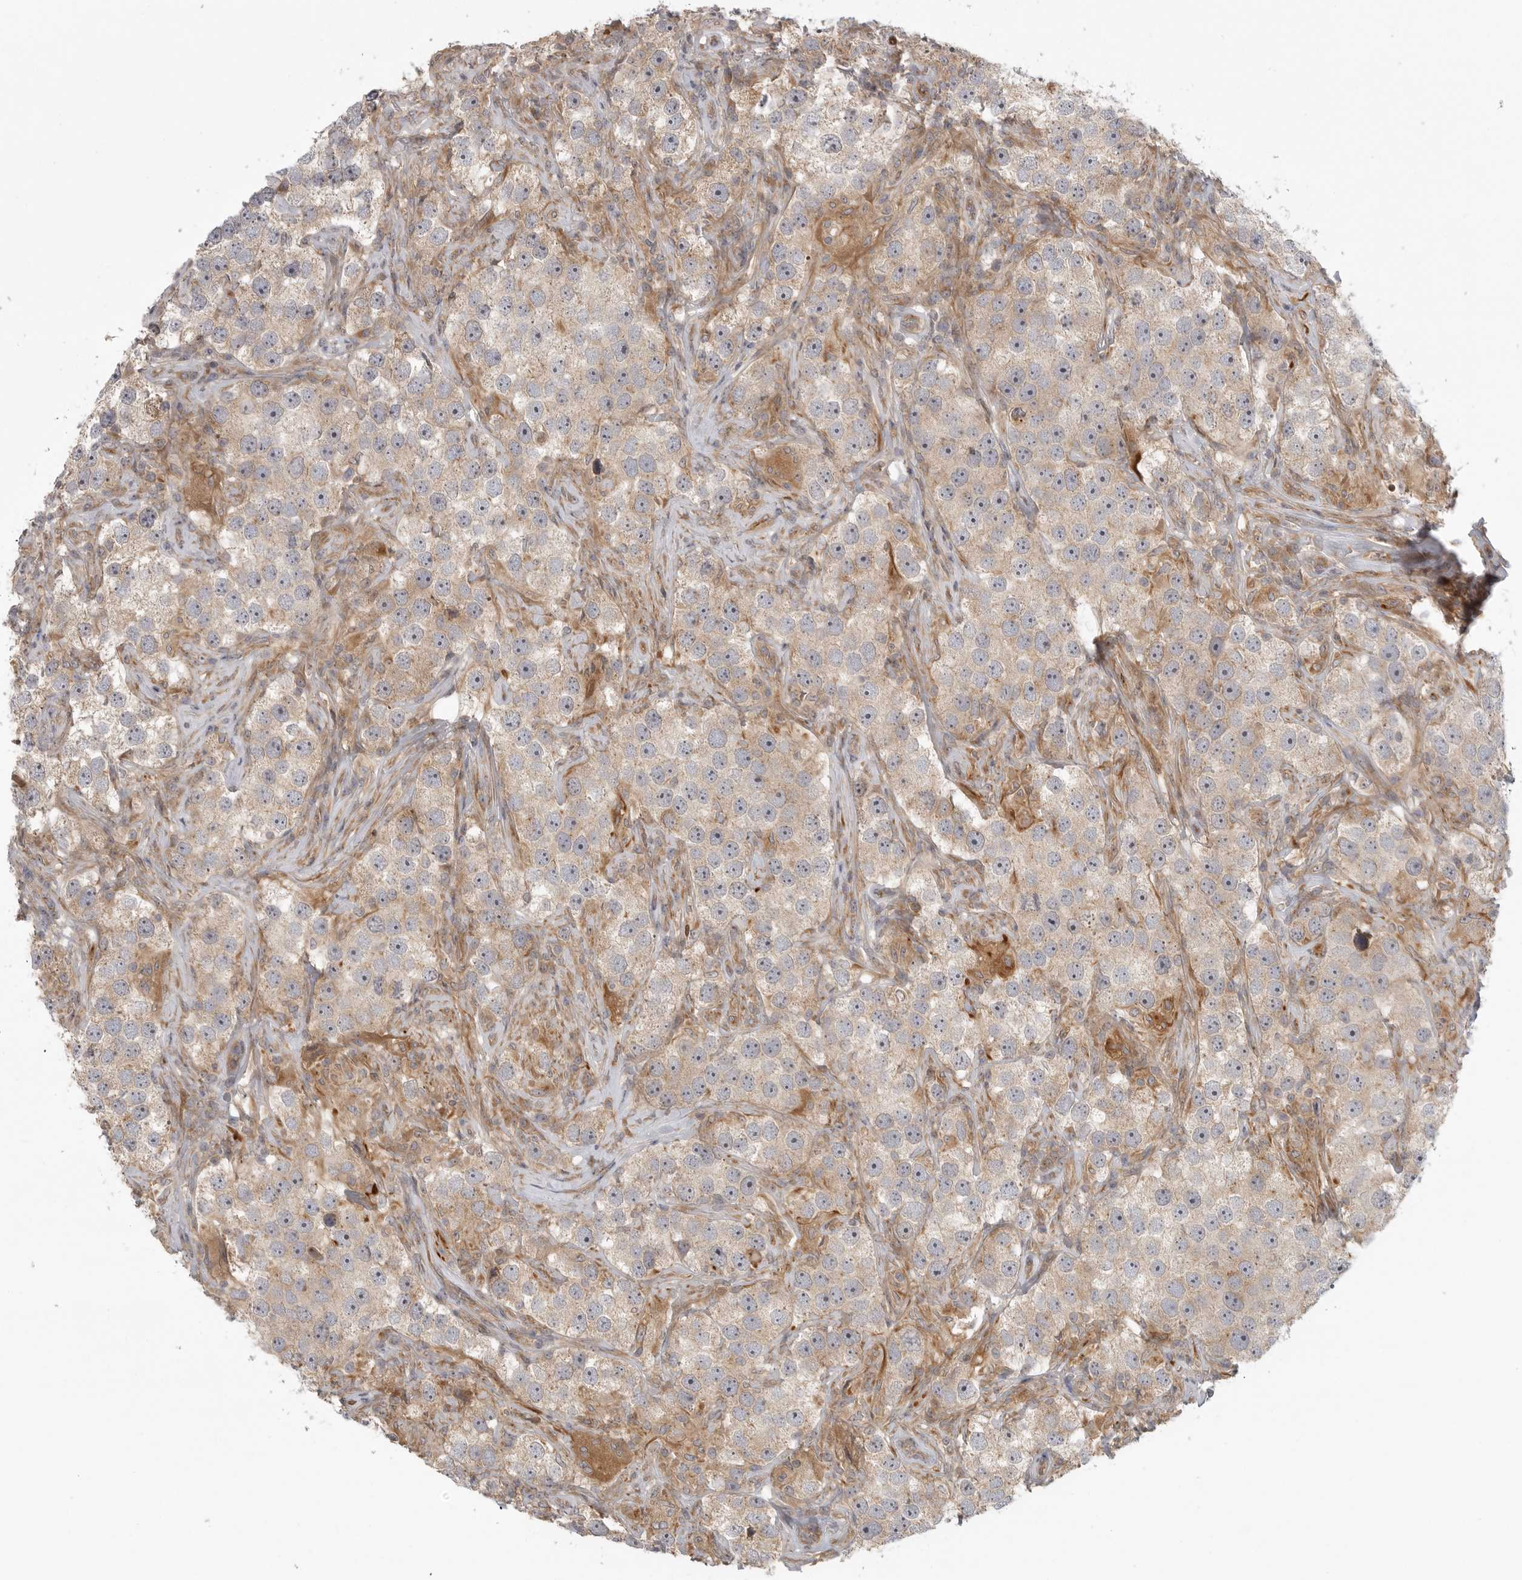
{"staining": {"intensity": "weak", "quantity": ">75%", "location": "cytoplasmic/membranous"}, "tissue": "testis cancer", "cell_type": "Tumor cells", "image_type": "cancer", "snomed": [{"axis": "morphology", "description": "Seminoma, NOS"}, {"axis": "topography", "description": "Testis"}], "caption": "This histopathology image reveals testis cancer (seminoma) stained with immunohistochemistry to label a protein in brown. The cytoplasmic/membranous of tumor cells show weak positivity for the protein. Nuclei are counter-stained blue.", "gene": "CCPG1", "patient": {"sex": "male", "age": 49}}